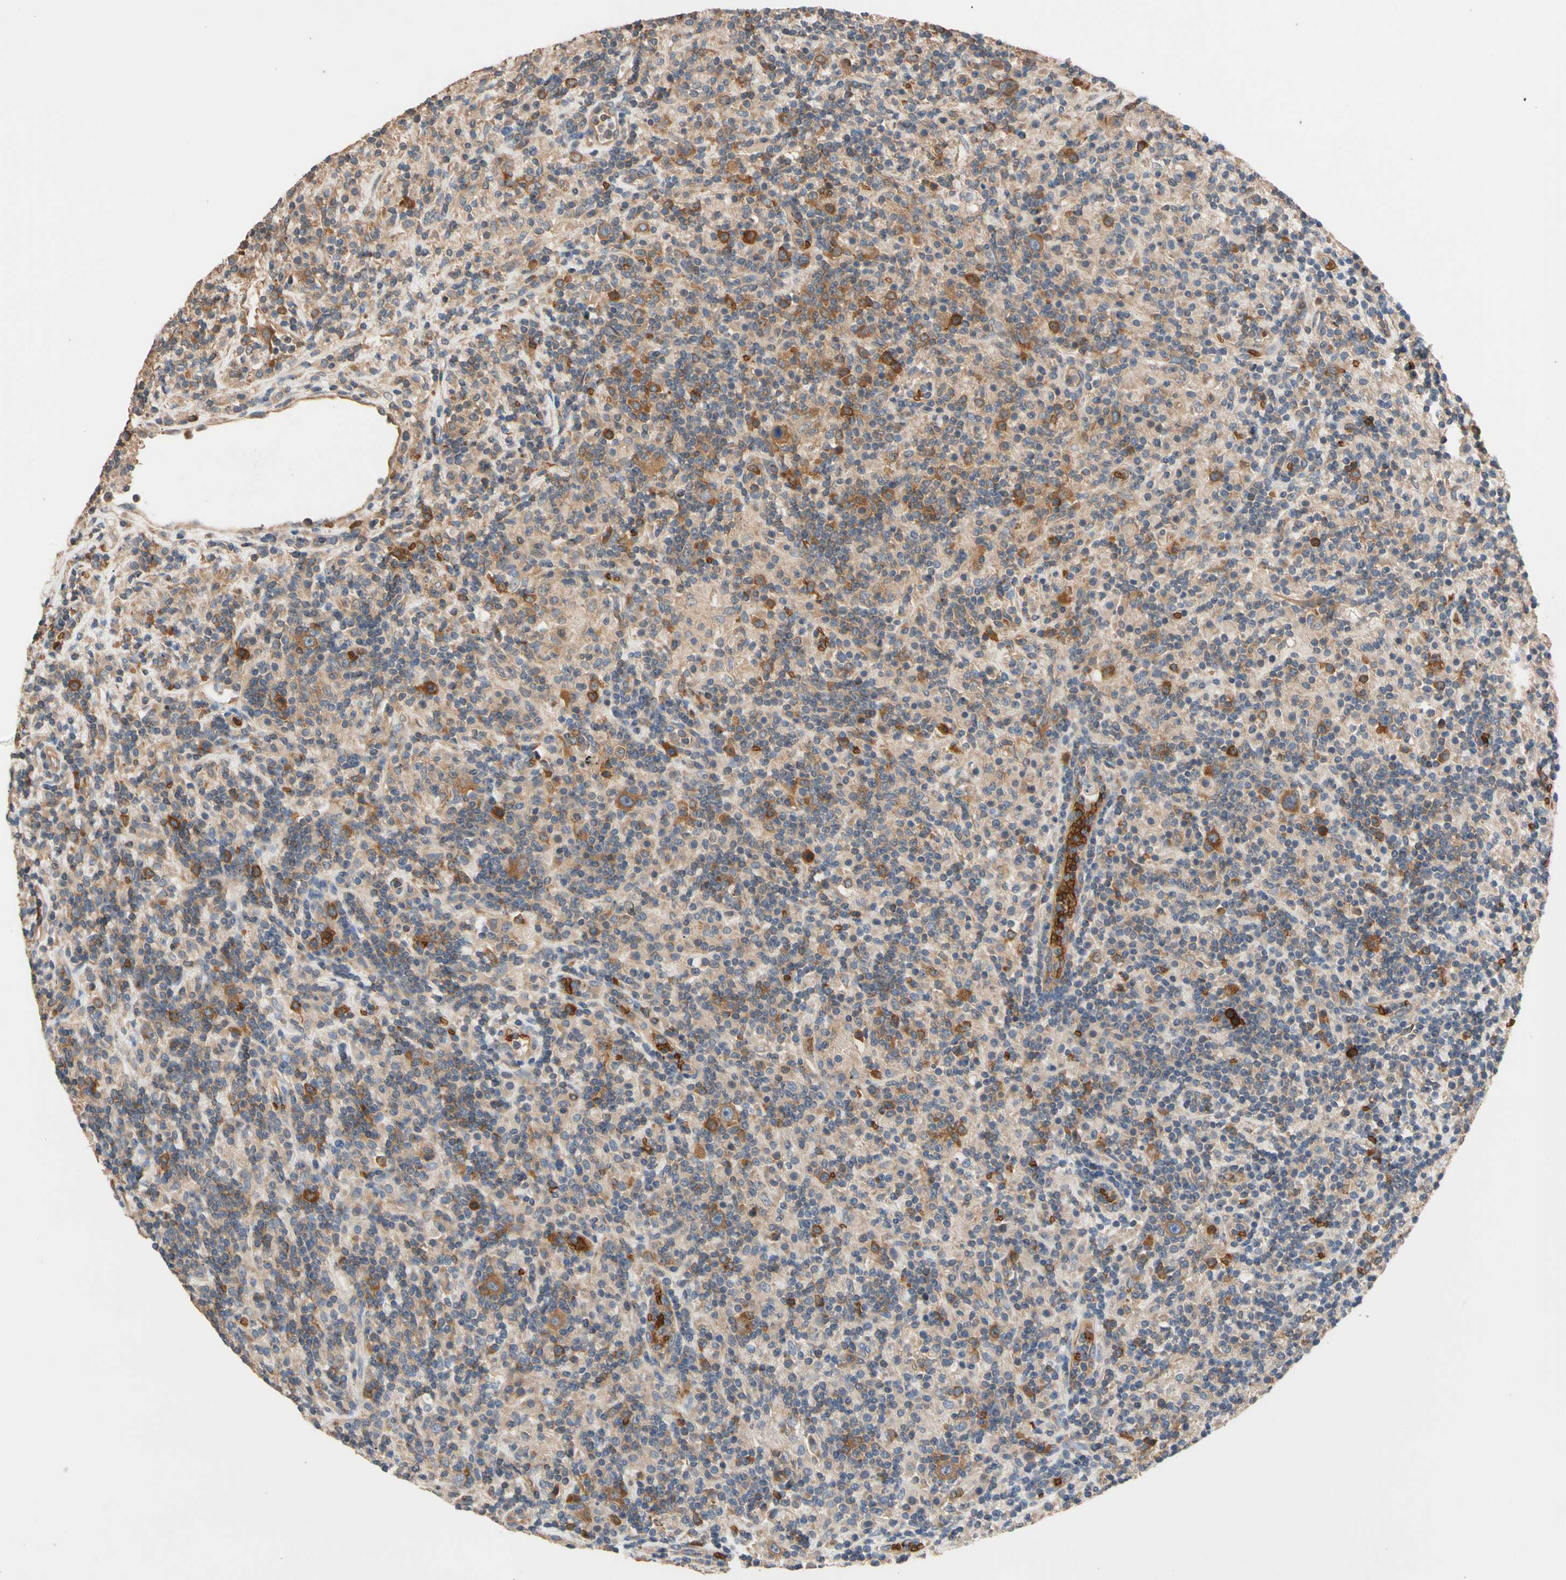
{"staining": {"intensity": "strong", "quantity": "25%-75%", "location": "cytoplasmic/membranous"}, "tissue": "lymphoma", "cell_type": "Tumor cells", "image_type": "cancer", "snomed": [{"axis": "morphology", "description": "Hodgkin's disease, NOS"}, {"axis": "topography", "description": "Lymph node"}], "caption": "Brown immunohistochemical staining in lymphoma reveals strong cytoplasmic/membranous positivity in approximately 25%-75% of tumor cells.", "gene": "RIOK2", "patient": {"sex": "male", "age": 70}}